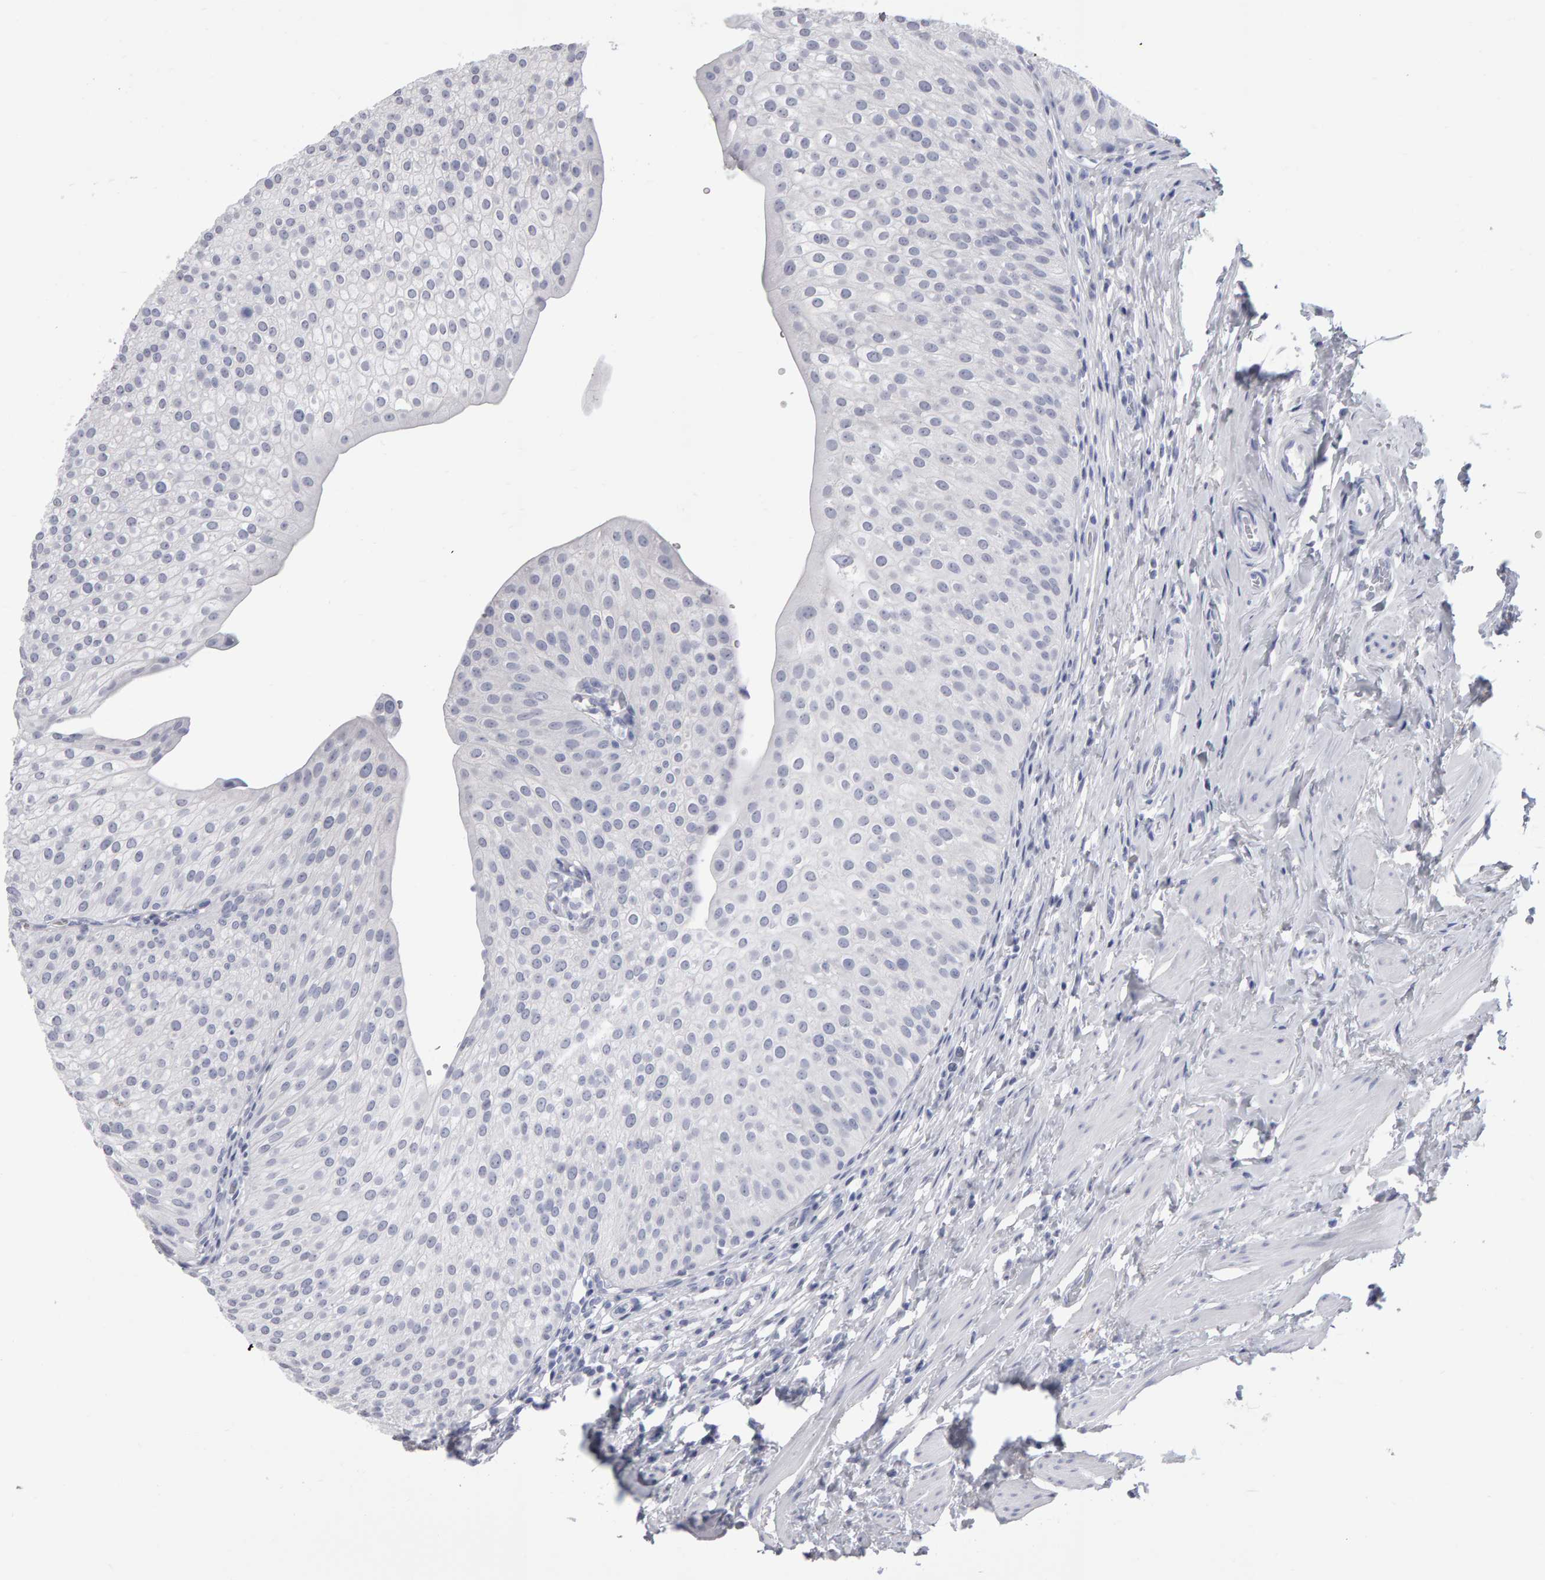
{"staining": {"intensity": "negative", "quantity": "none", "location": "none"}, "tissue": "urothelial cancer", "cell_type": "Tumor cells", "image_type": "cancer", "snomed": [{"axis": "morphology", "description": "Normal tissue, NOS"}, {"axis": "morphology", "description": "Urothelial carcinoma, Low grade"}, {"axis": "topography", "description": "Smooth muscle"}, {"axis": "topography", "description": "Urinary bladder"}], "caption": "Tumor cells are negative for brown protein staining in urothelial carcinoma (low-grade). (DAB immunohistochemistry (IHC), high magnification).", "gene": "NCDN", "patient": {"sex": "male", "age": 60}}